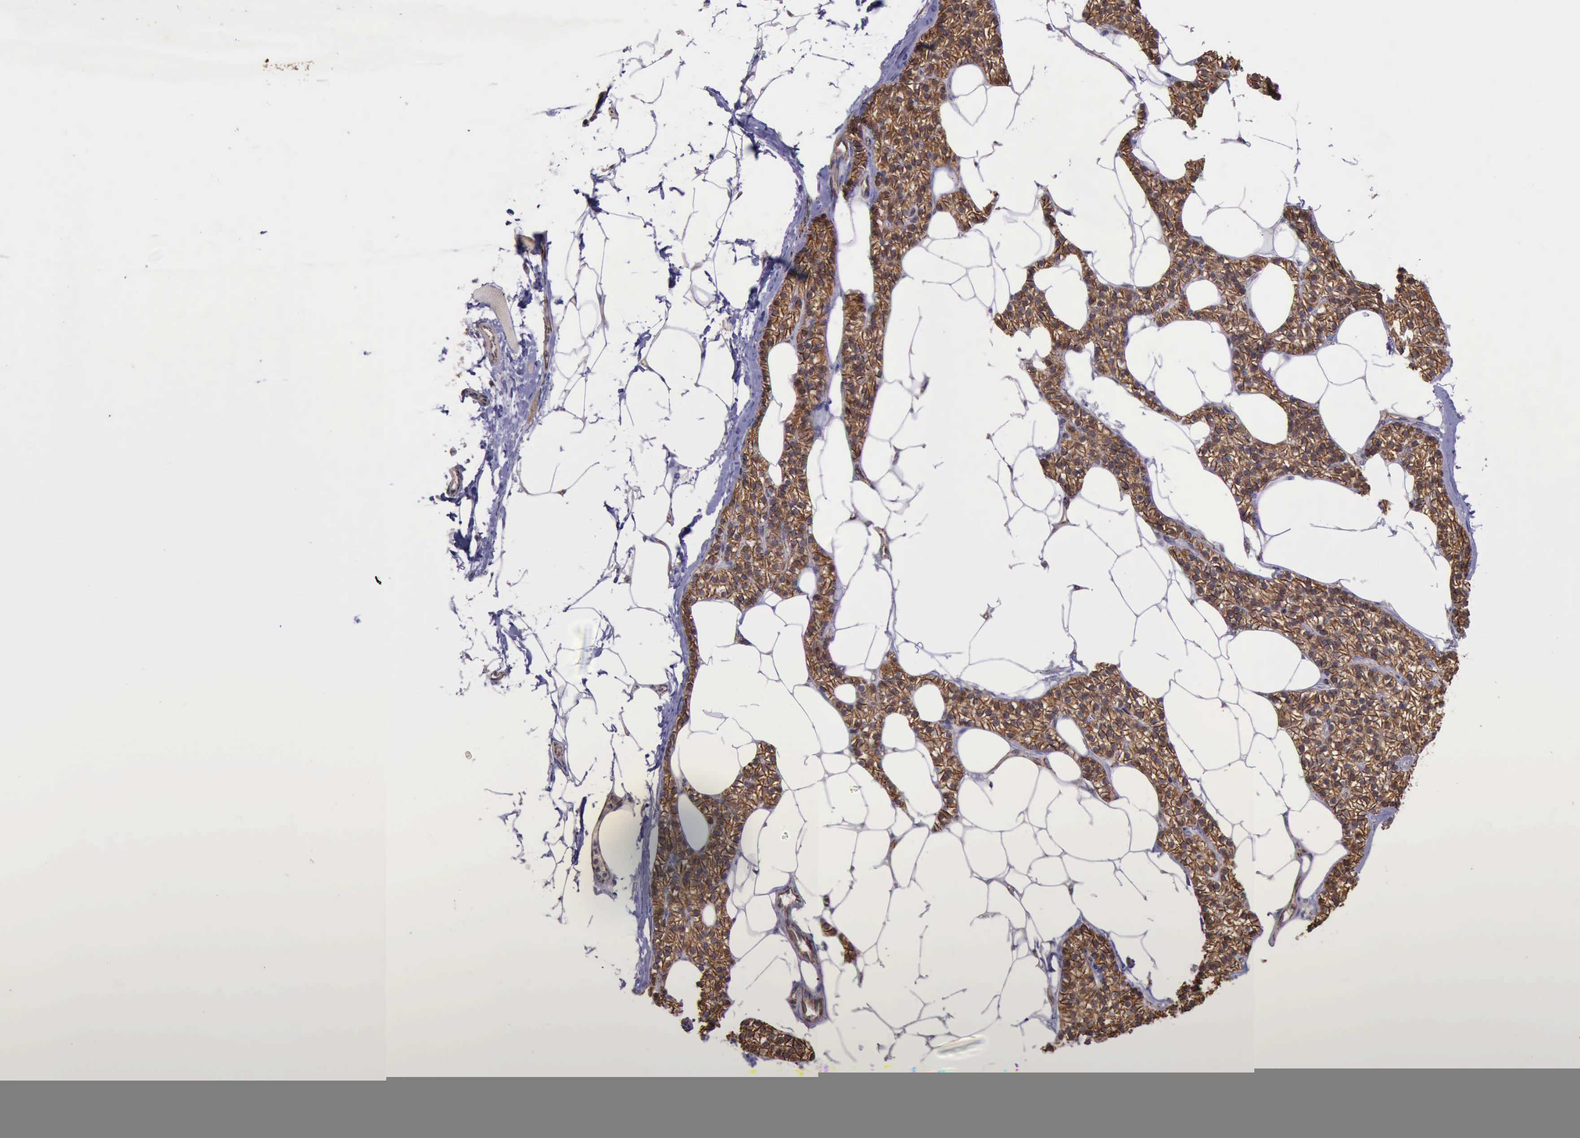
{"staining": {"intensity": "negative", "quantity": "none", "location": "none"}, "tissue": "skeletal muscle", "cell_type": "Myocytes", "image_type": "normal", "snomed": [{"axis": "morphology", "description": "Normal tissue, NOS"}, {"axis": "topography", "description": "Skeletal muscle"}, {"axis": "topography", "description": "Parathyroid gland"}], "caption": "Immunohistochemical staining of benign skeletal muscle demonstrates no significant expression in myocytes.", "gene": "CTNNB1", "patient": {"sex": "female", "age": 37}}